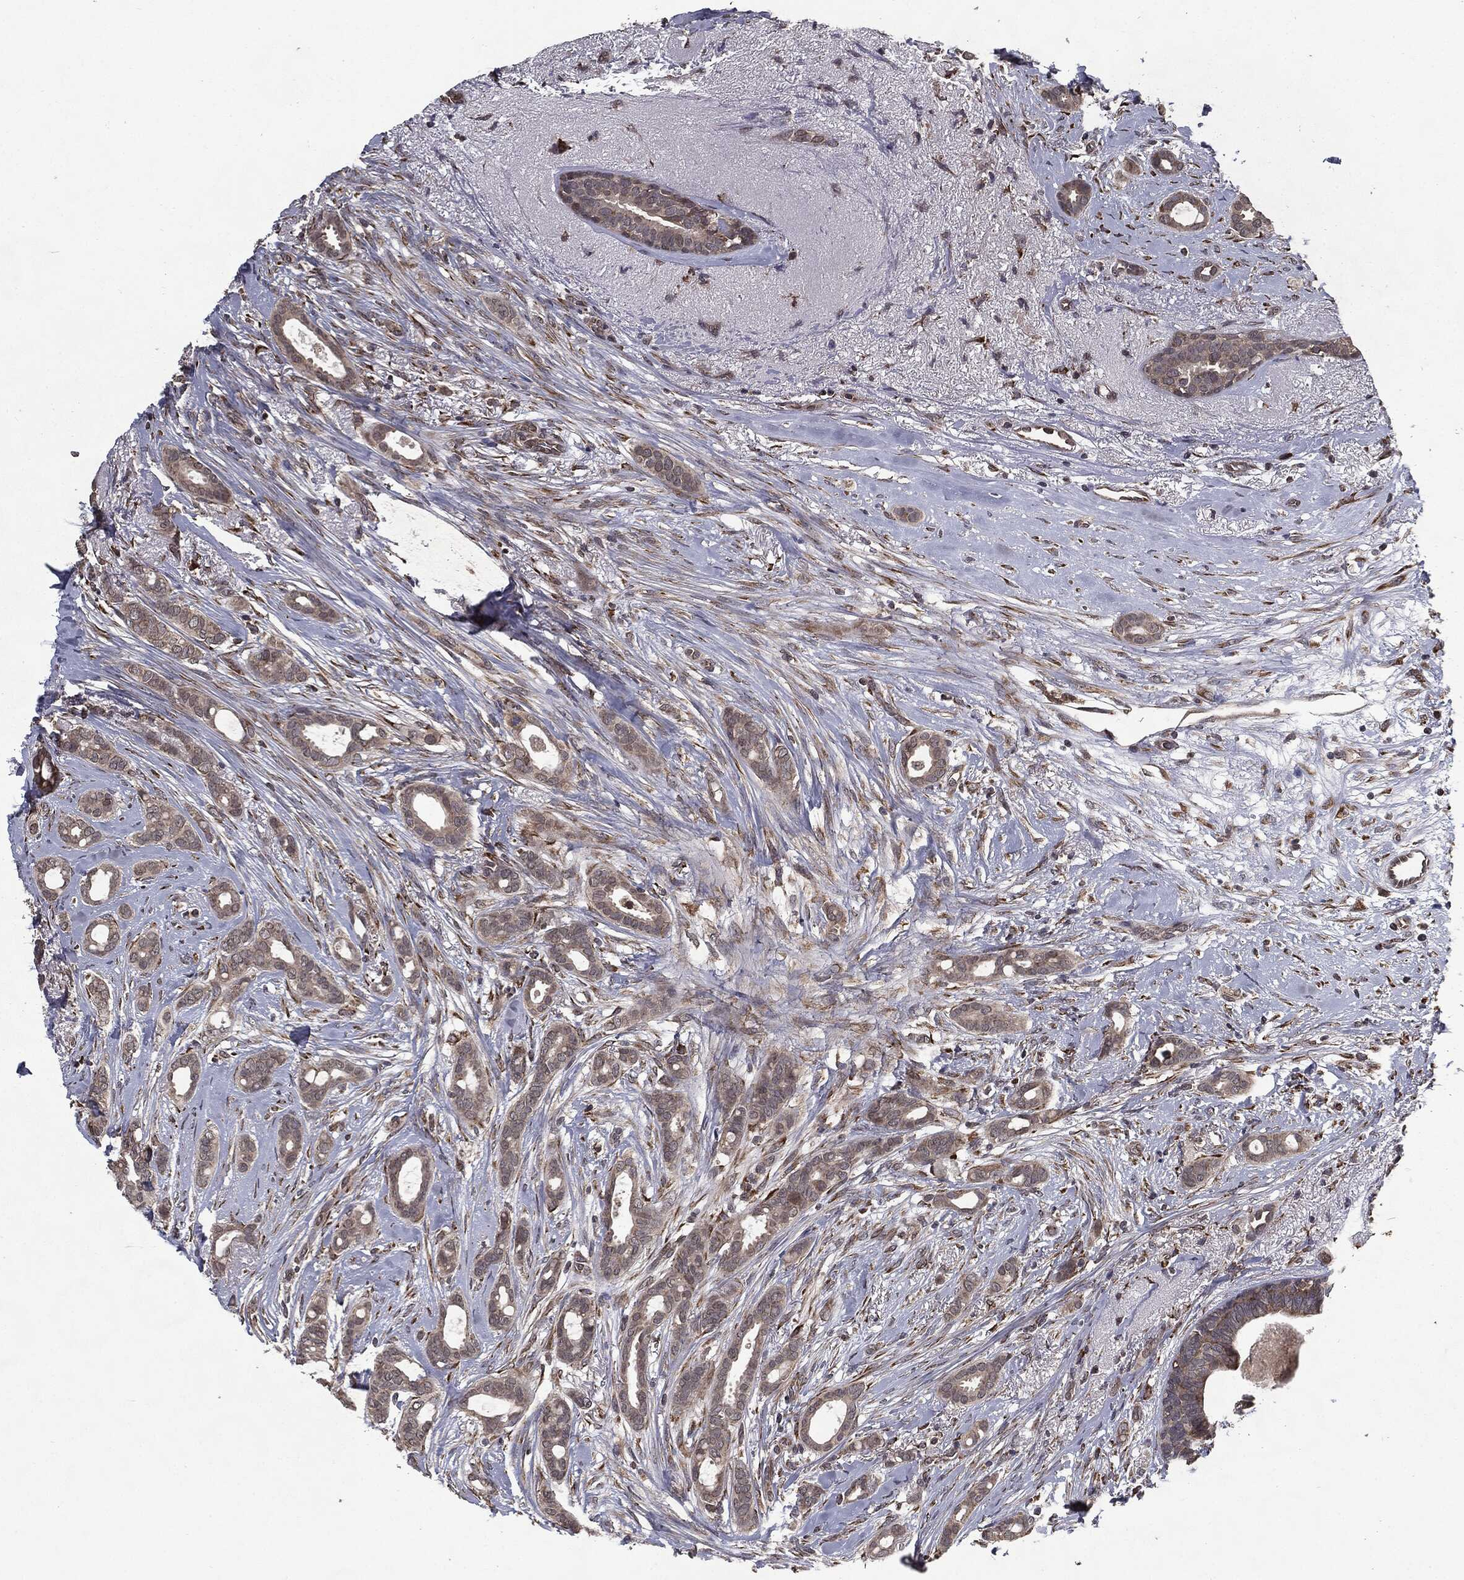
{"staining": {"intensity": "moderate", "quantity": "25%-75%", "location": "cytoplasmic/membranous"}, "tissue": "breast cancer", "cell_type": "Tumor cells", "image_type": "cancer", "snomed": [{"axis": "morphology", "description": "Duct carcinoma"}, {"axis": "topography", "description": "Breast"}], "caption": "A micrograph of human breast cancer stained for a protein reveals moderate cytoplasmic/membranous brown staining in tumor cells.", "gene": "HDAC5", "patient": {"sex": "female", "age": 51}}